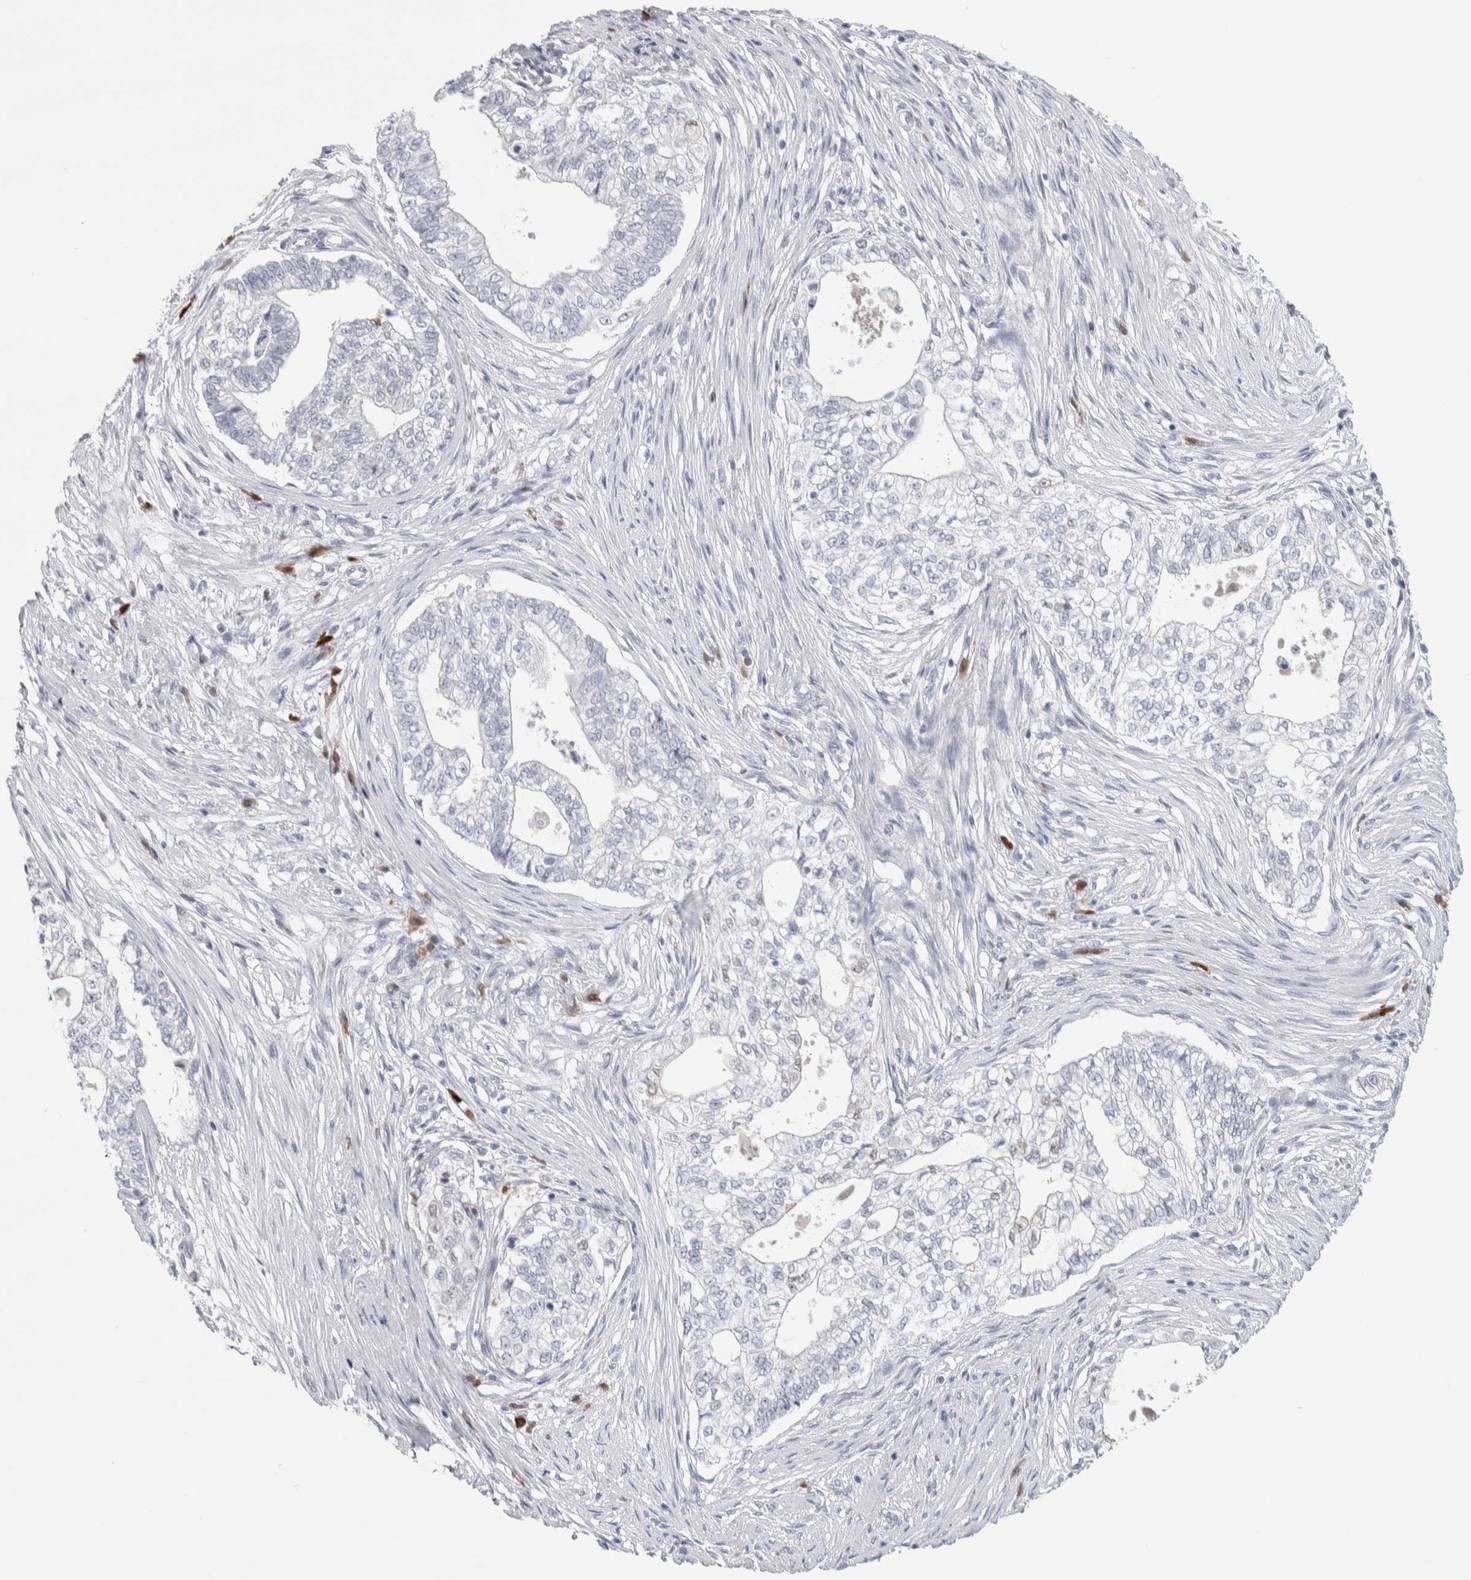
{"staining": {"intensity": "negative", "quantity": "none", "location": "none"}, "tissue": "pancreatic cancer", "cell_type": "Tumor cells", "image_type": "cancer", "snomed": [{"axis": "morphology", "description": "Adenocarcinoma, NOS"}, {"axis": "topography", "description": "Pancreas"}], "caption": "IHC micrograph of neoplastic tissue: adenocarcinoma (pancreatic) stained with DAB shows no significant protein staining in tumor cells. Nuclei are stained in blue.", "gene": "LURAP1L", "patient": {"sex": "male", "age": 72}}